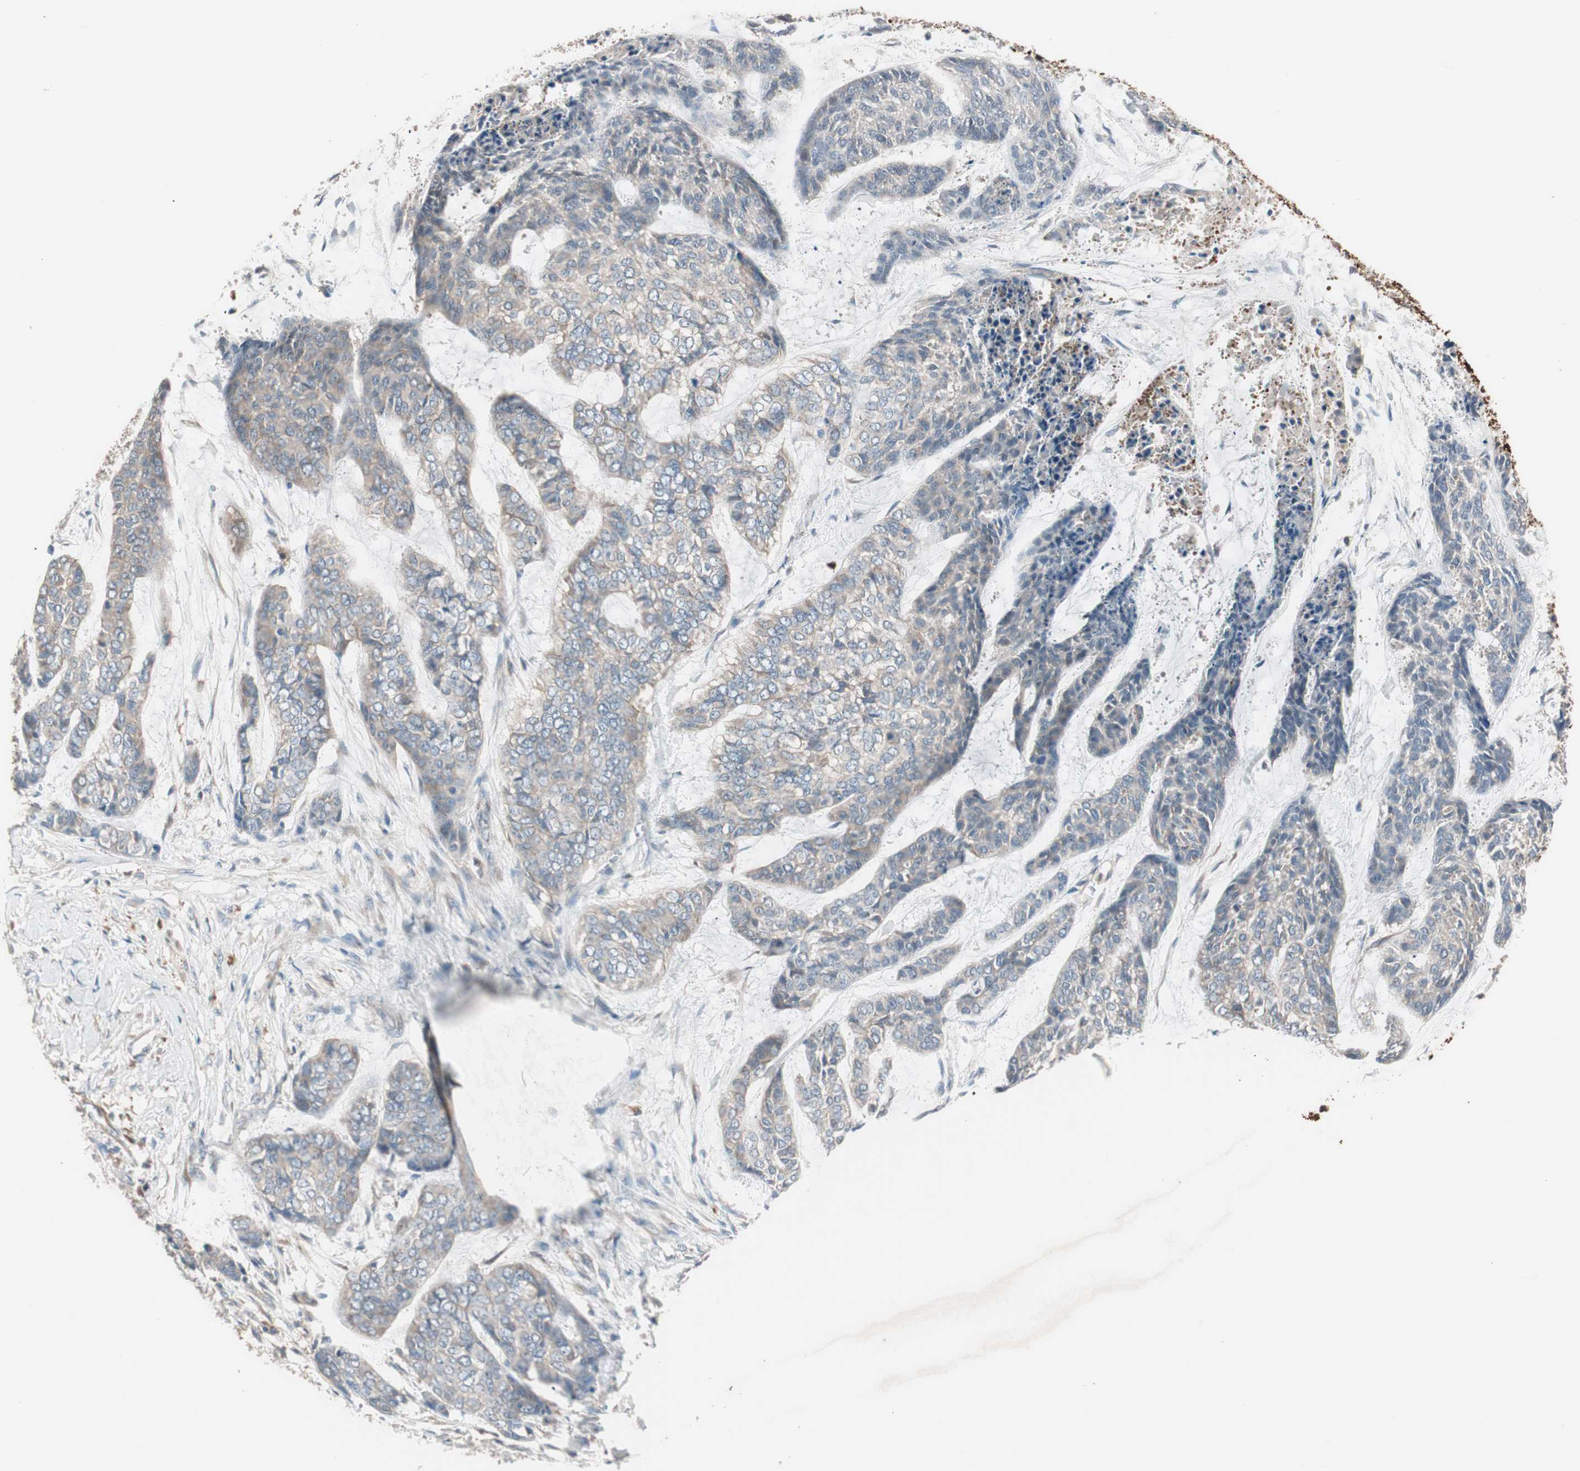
{"staining": {"intensity": "weak", "quantity": ">75%", "location": "cytoplasmic/membranous"}, "tissue": "skin cancer", "cell_type": "Tumor cells", "image_type": "cancer", "snomed": [{"axis": "morphology", "description": "Basal cell carcinoma"}, {"axis": "topography", "description": "Skin"}], "caption": "A photomicrograph of human skin cancer (basal cell carcinoma) stained for a protein demonstrates weak cytoplasmic/membranous brown staining in tumor cells.", "gene": "STAB1", "patient": {"sex": "female", "age": 64}}